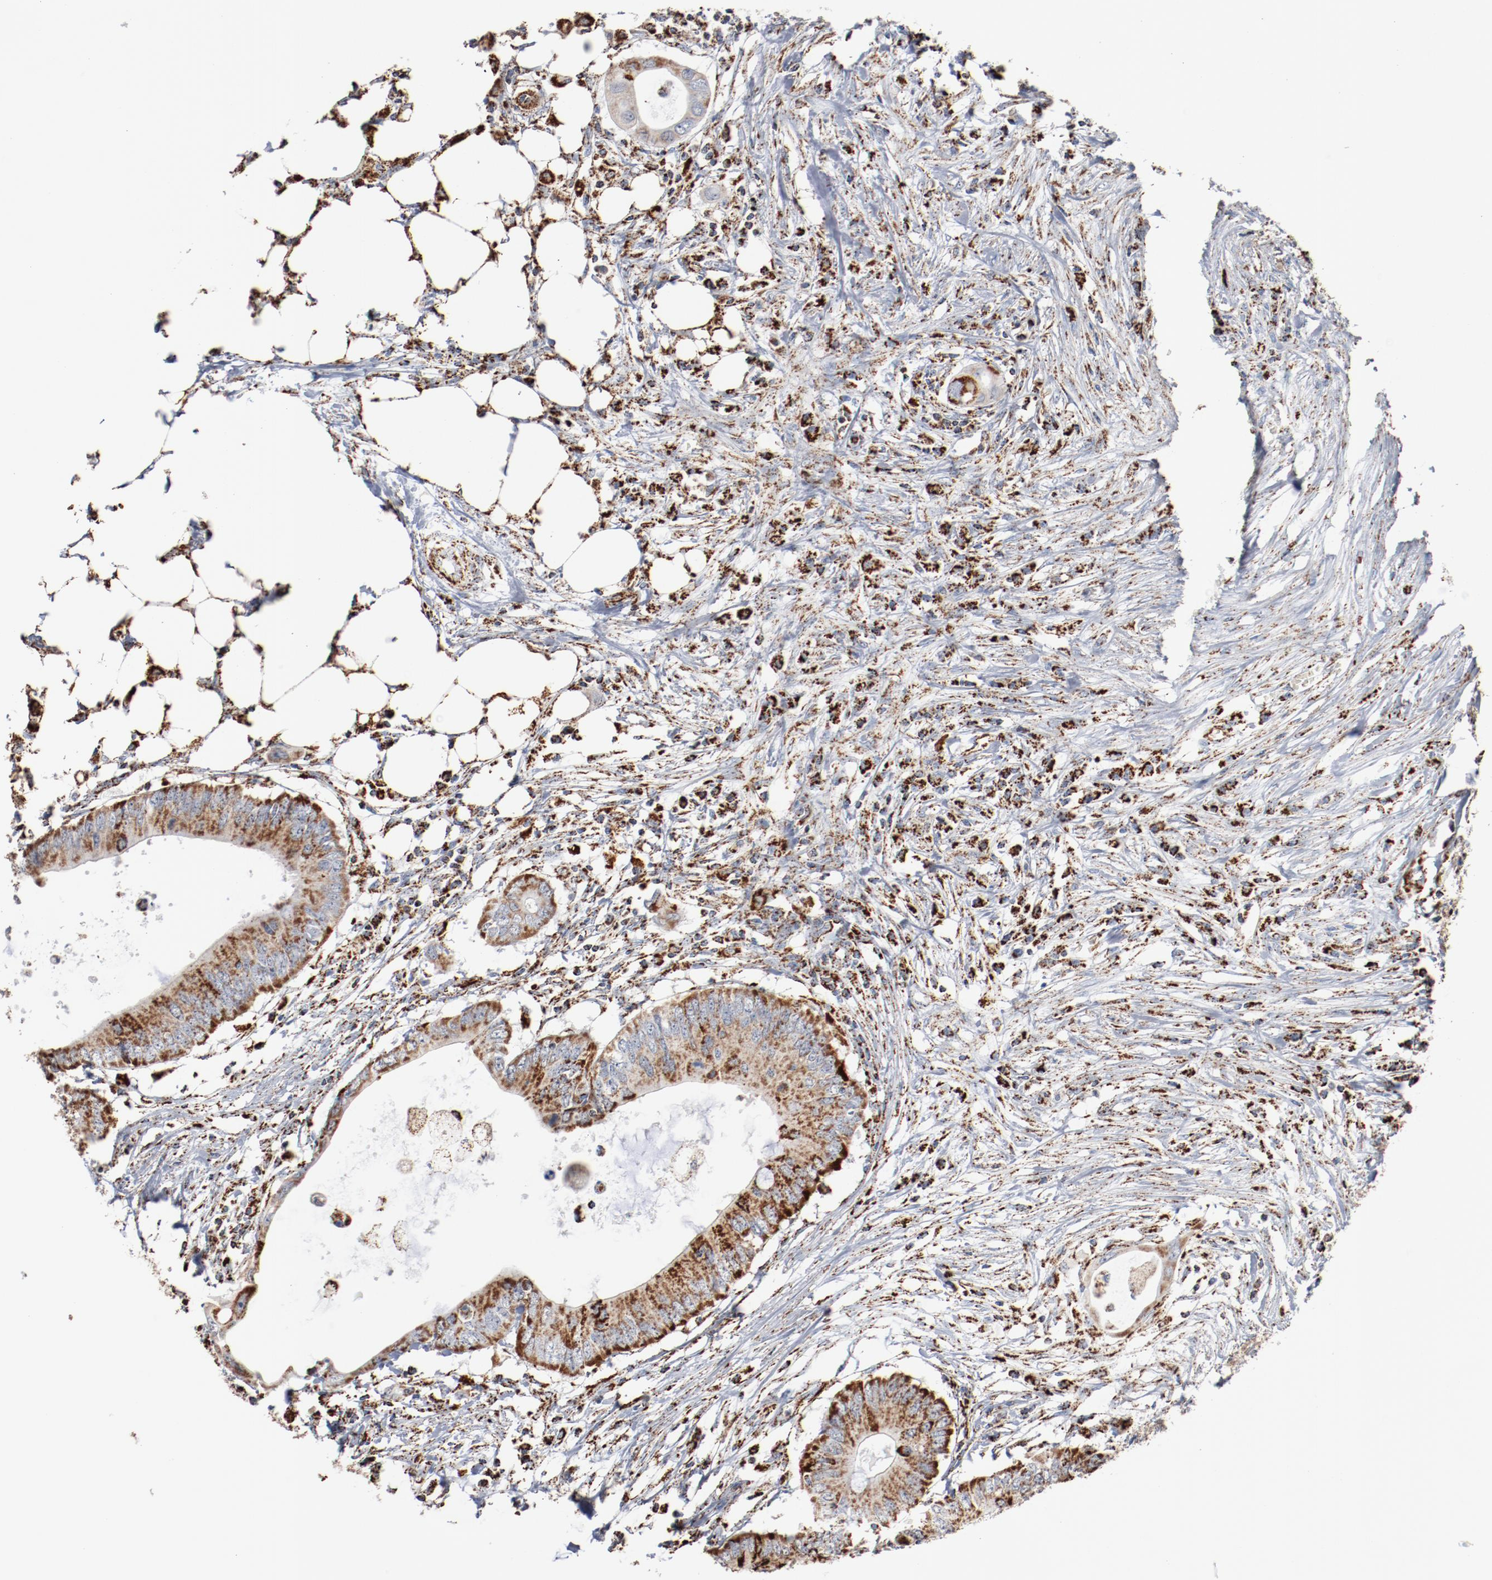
{"staining": {"intensity": "strong", "quantity": ">75%", "location": "cytoplasmic/membranous"}, "tissue": "colorectal cancer", "cell_type": "Tumor cells", "image_type": "cancer", "snomed": [{"axis": "morphology", "description": "Adenocarcinoma, NOS"}, {"axis": "topography", "description": "Colon"}], "caption": "This is an image of immunohistochemistry staining of colorectal cancer (adenocarcinoma), which shows strong staining in the cytoplasmic/membranous of tumor cells.", "gene": "NDUFS4", "patient": {"sex": "male", "age": 71}}